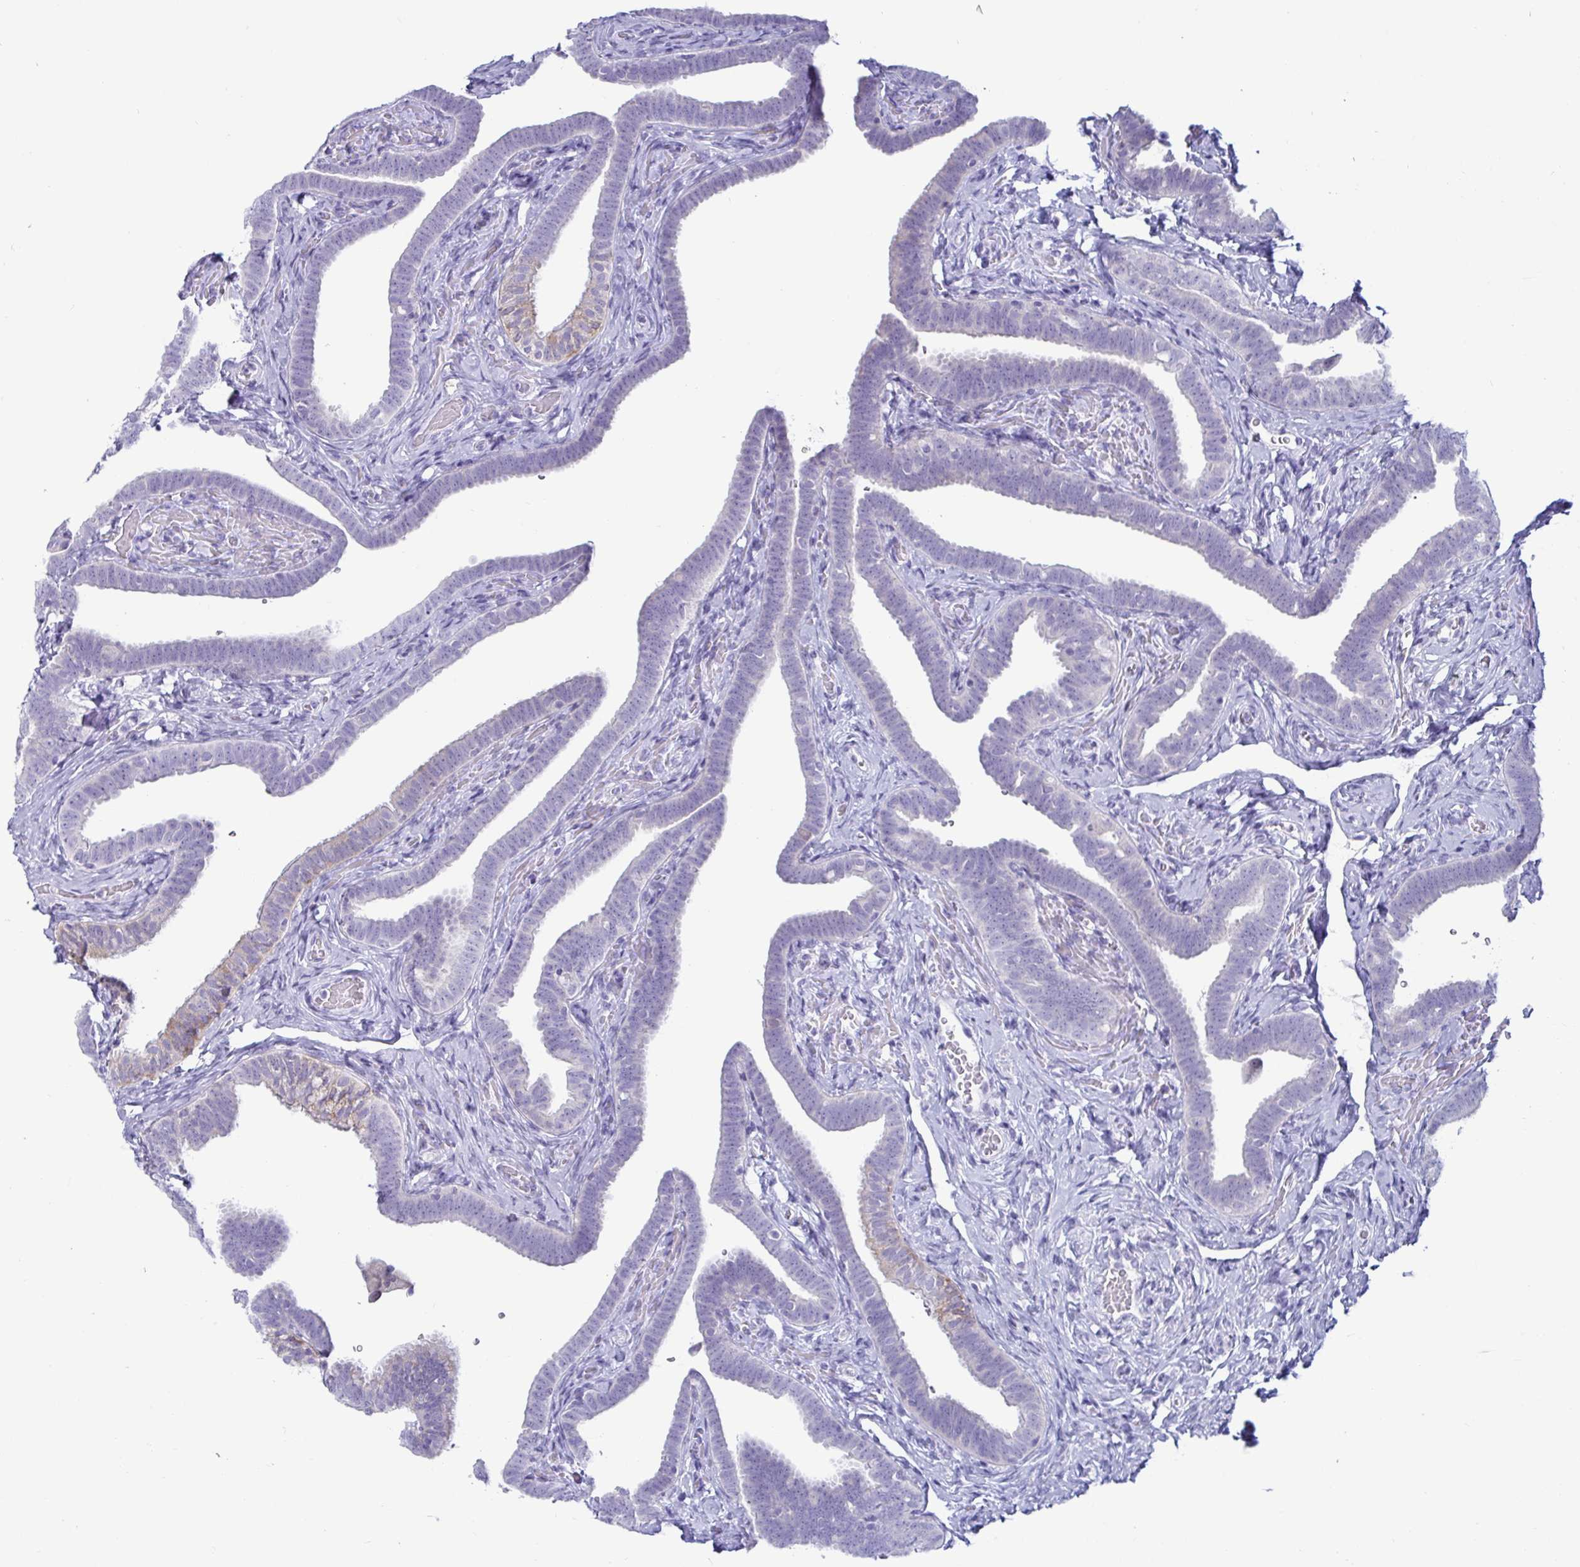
{"staining": {"intensity": "negative", "quantity": "none", "location": "none"}, "tissue": "fallopian tube", "cell_type": "Glandular cells", "image_type": "normal", "snomed": [{"axis": "morphology", "description": "Normal tissue, NOS"}, {"axis": "topography", "description": "Fallopian tube"}], "caption": "High power microscopy histopathology image of an IHC photomicrograph of normal fallopian tube, revealing no significant expression in glandular cells. (Brightfield microscopy of DAB (3,3'-diaminobenzidine) immunohistochemistry at high magnification).", "gene": "TFPI2", "patient": {"sex": "female", "age": 69}}